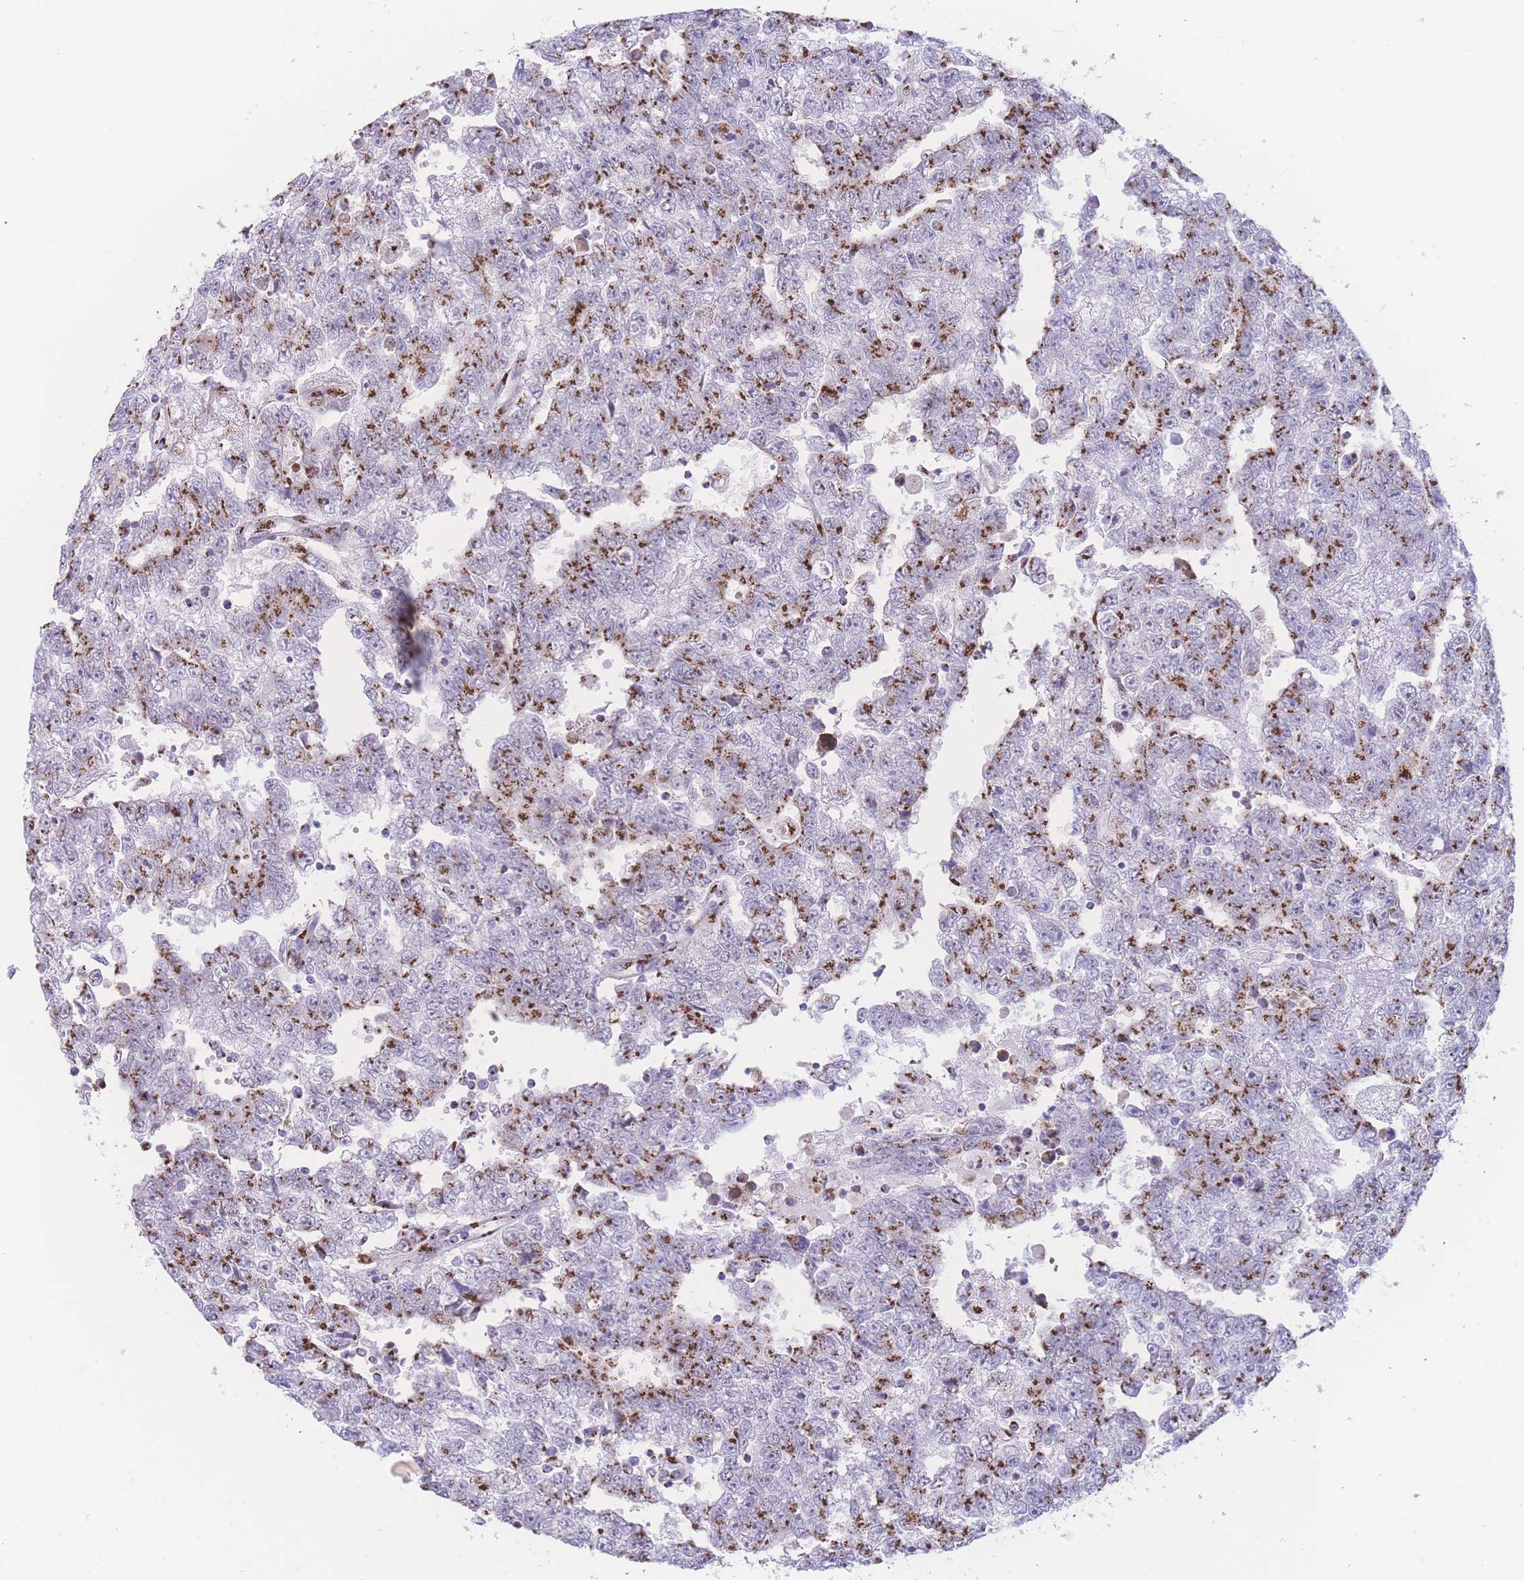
{"staining": {"intensity": "moderate", "quantity": "25%-75%", "location": "cytoplasmic/membranous"}, "tissue": "testis cancer", "cell_type": "Tumor cells", "image_type": "cancer", "snomed": [{"axis": "morphology", "description": "Carcinoma, Embryonal, NOS"}, {"axis": "topography", "description": "Testis"}], "caption": "Testis cancer stained with DAB IHC shows medium levels of moderate cytoplasmic/membranous positivity in about 25%-75% of tumor cells.", "gene": "GOLM2", "patient": {"sex": "male", "age": 25}}